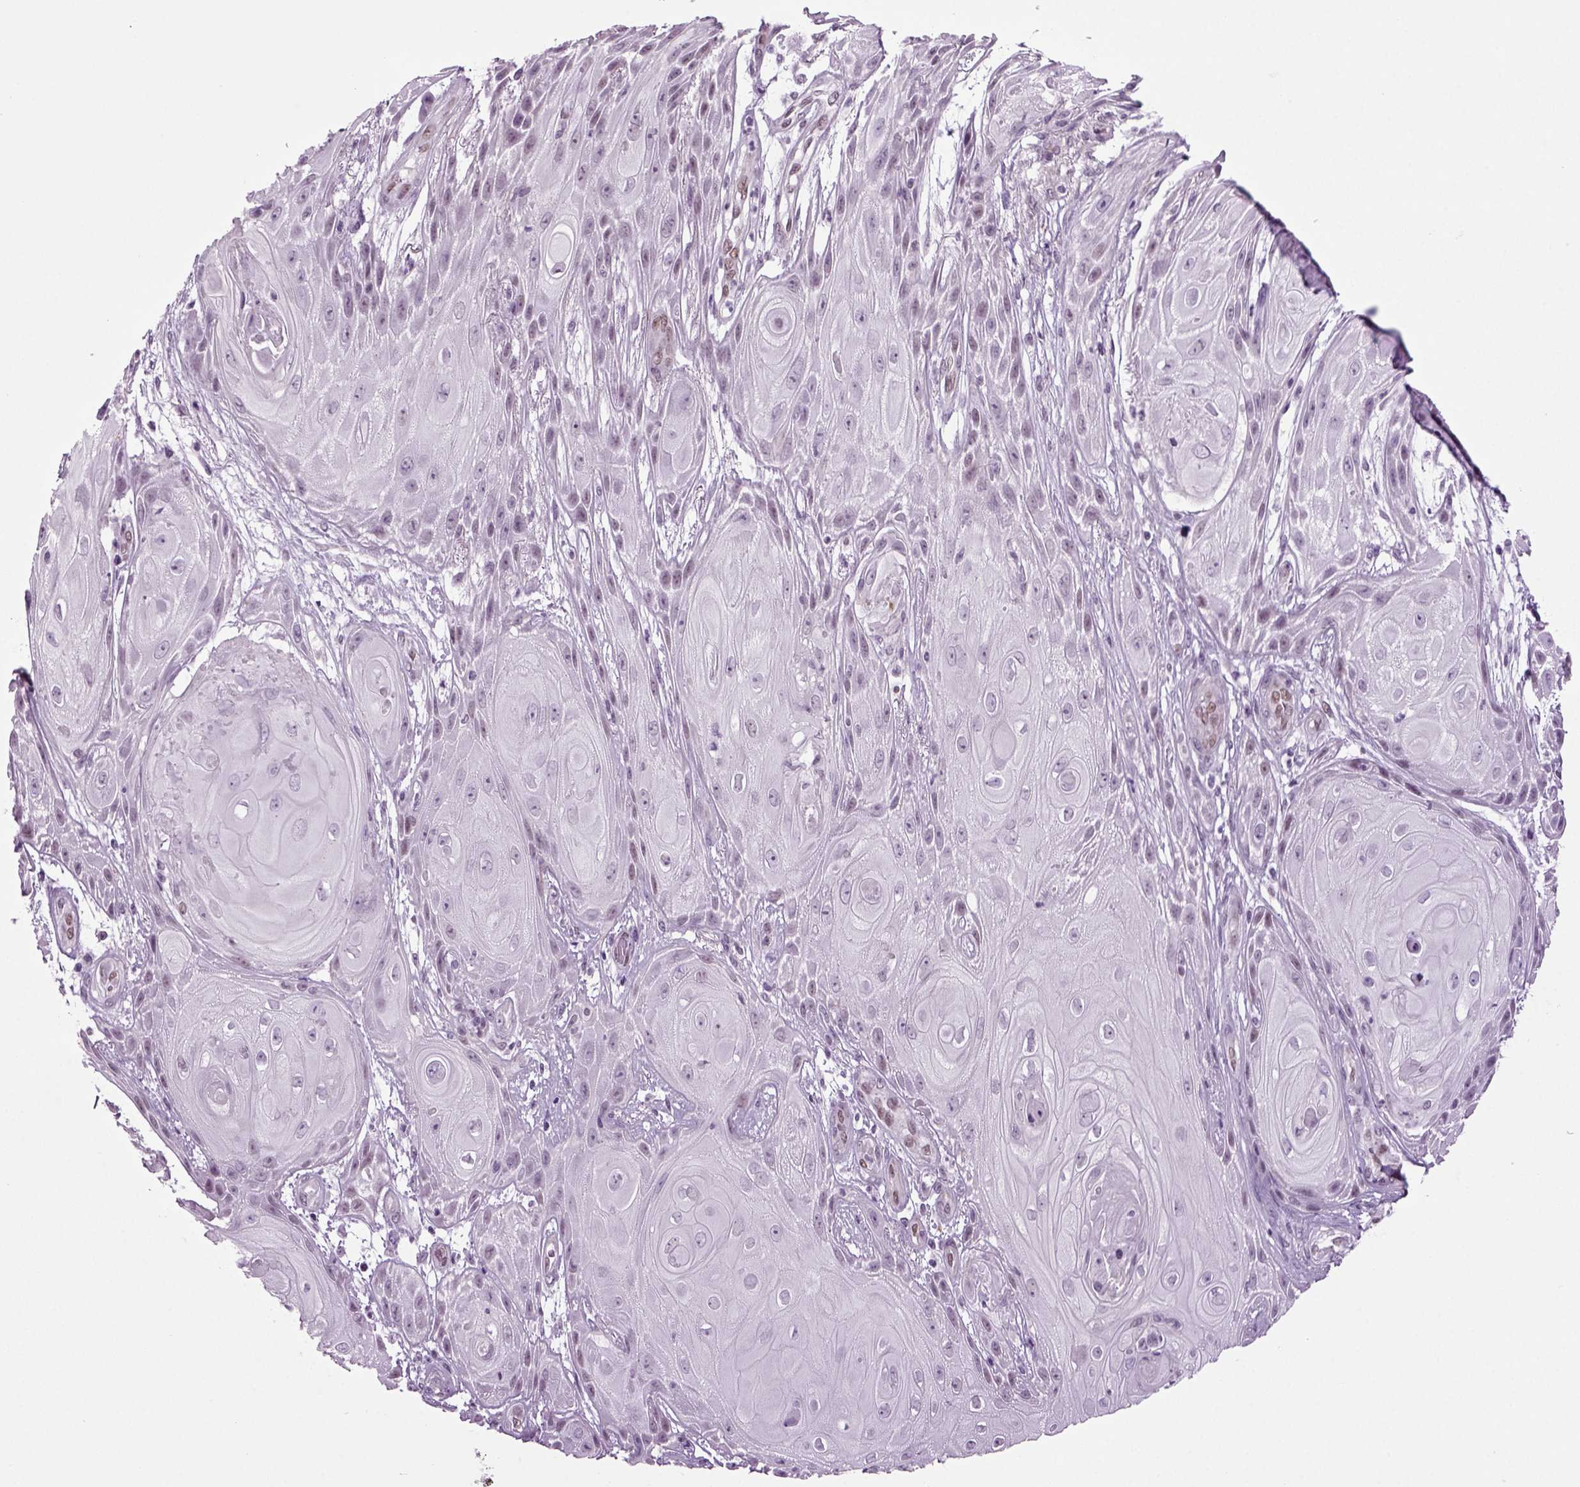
{"staining": {"intensity": "negative", "quantity": "none", "location": "none"}, "tissue": "skin cancer", "cell_type": "Tumor cells", "image_type": "cancer", "snomed": [{"axis": "morphology", "description": "Squamous cell carcinoma, NOS"}, {"axis": "topography", "description": "Skin"}], "caption": "DAB (3,3'-diaminobenzidine) immunohistochemical staining of human skin cancer exhibits no significant staining in tumor cells.", "gene": "RFX3", "patient": {"sex": "male", "age": 62}}